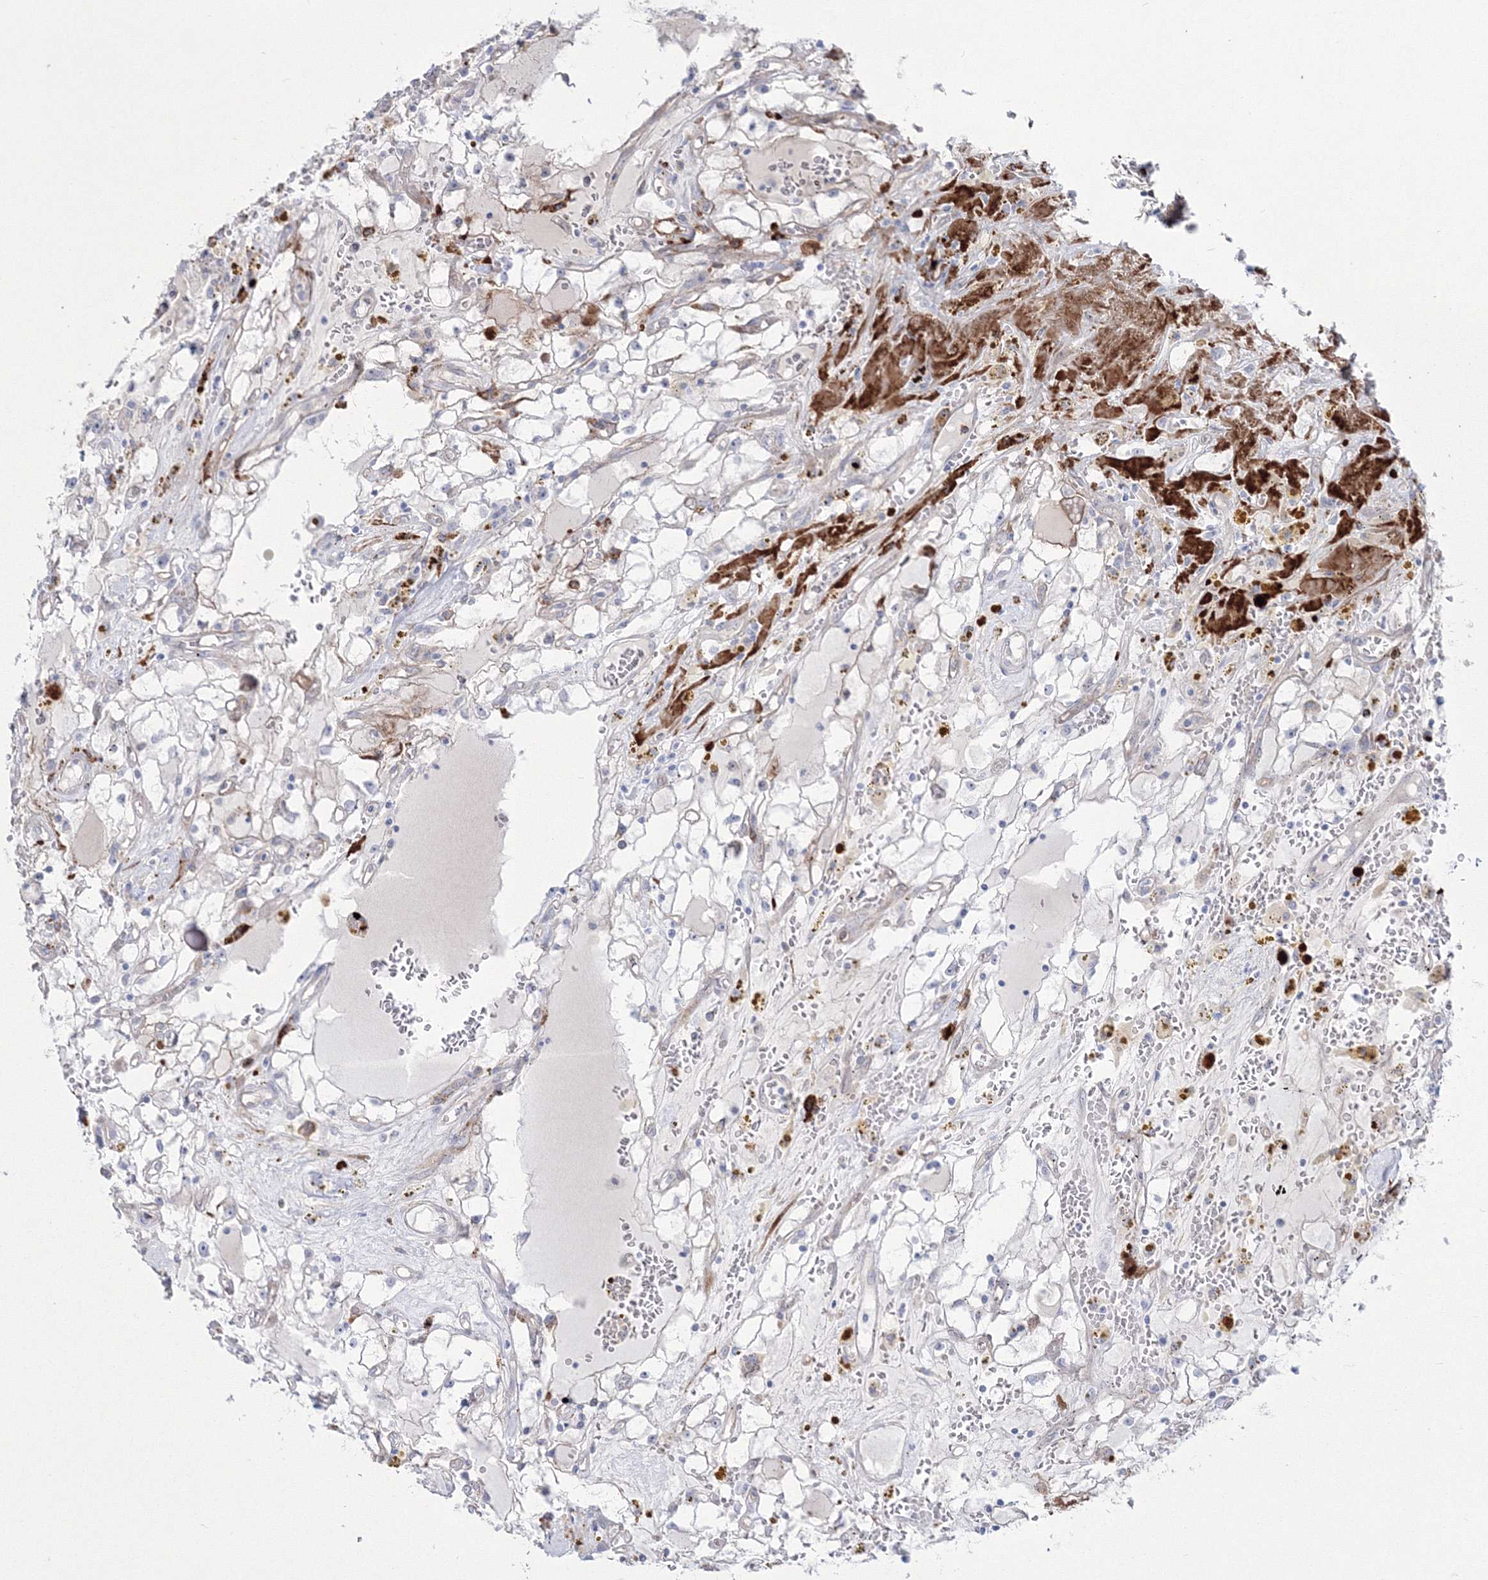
{"staining": {"intensity": "negative", "quantity": "none", "location": "none"}, "tissue": "renal cancer", "cell_type": "Tumor cells", "image_type": "cancer", "snomed": [{"axis": "morphology", "description": "Adenocarcinoma, NOS"}, {"axis": "topography", "description": "Kidney"}], "caption": "Immunohistochemistry of human renal cancer (adenocarcinoma) demonstrates no staining in tumor cells. (IHC, brightfield microscopy, high magnification).", "gene": "HYAL2", "patient": {"sex": "male", "age": 56}}